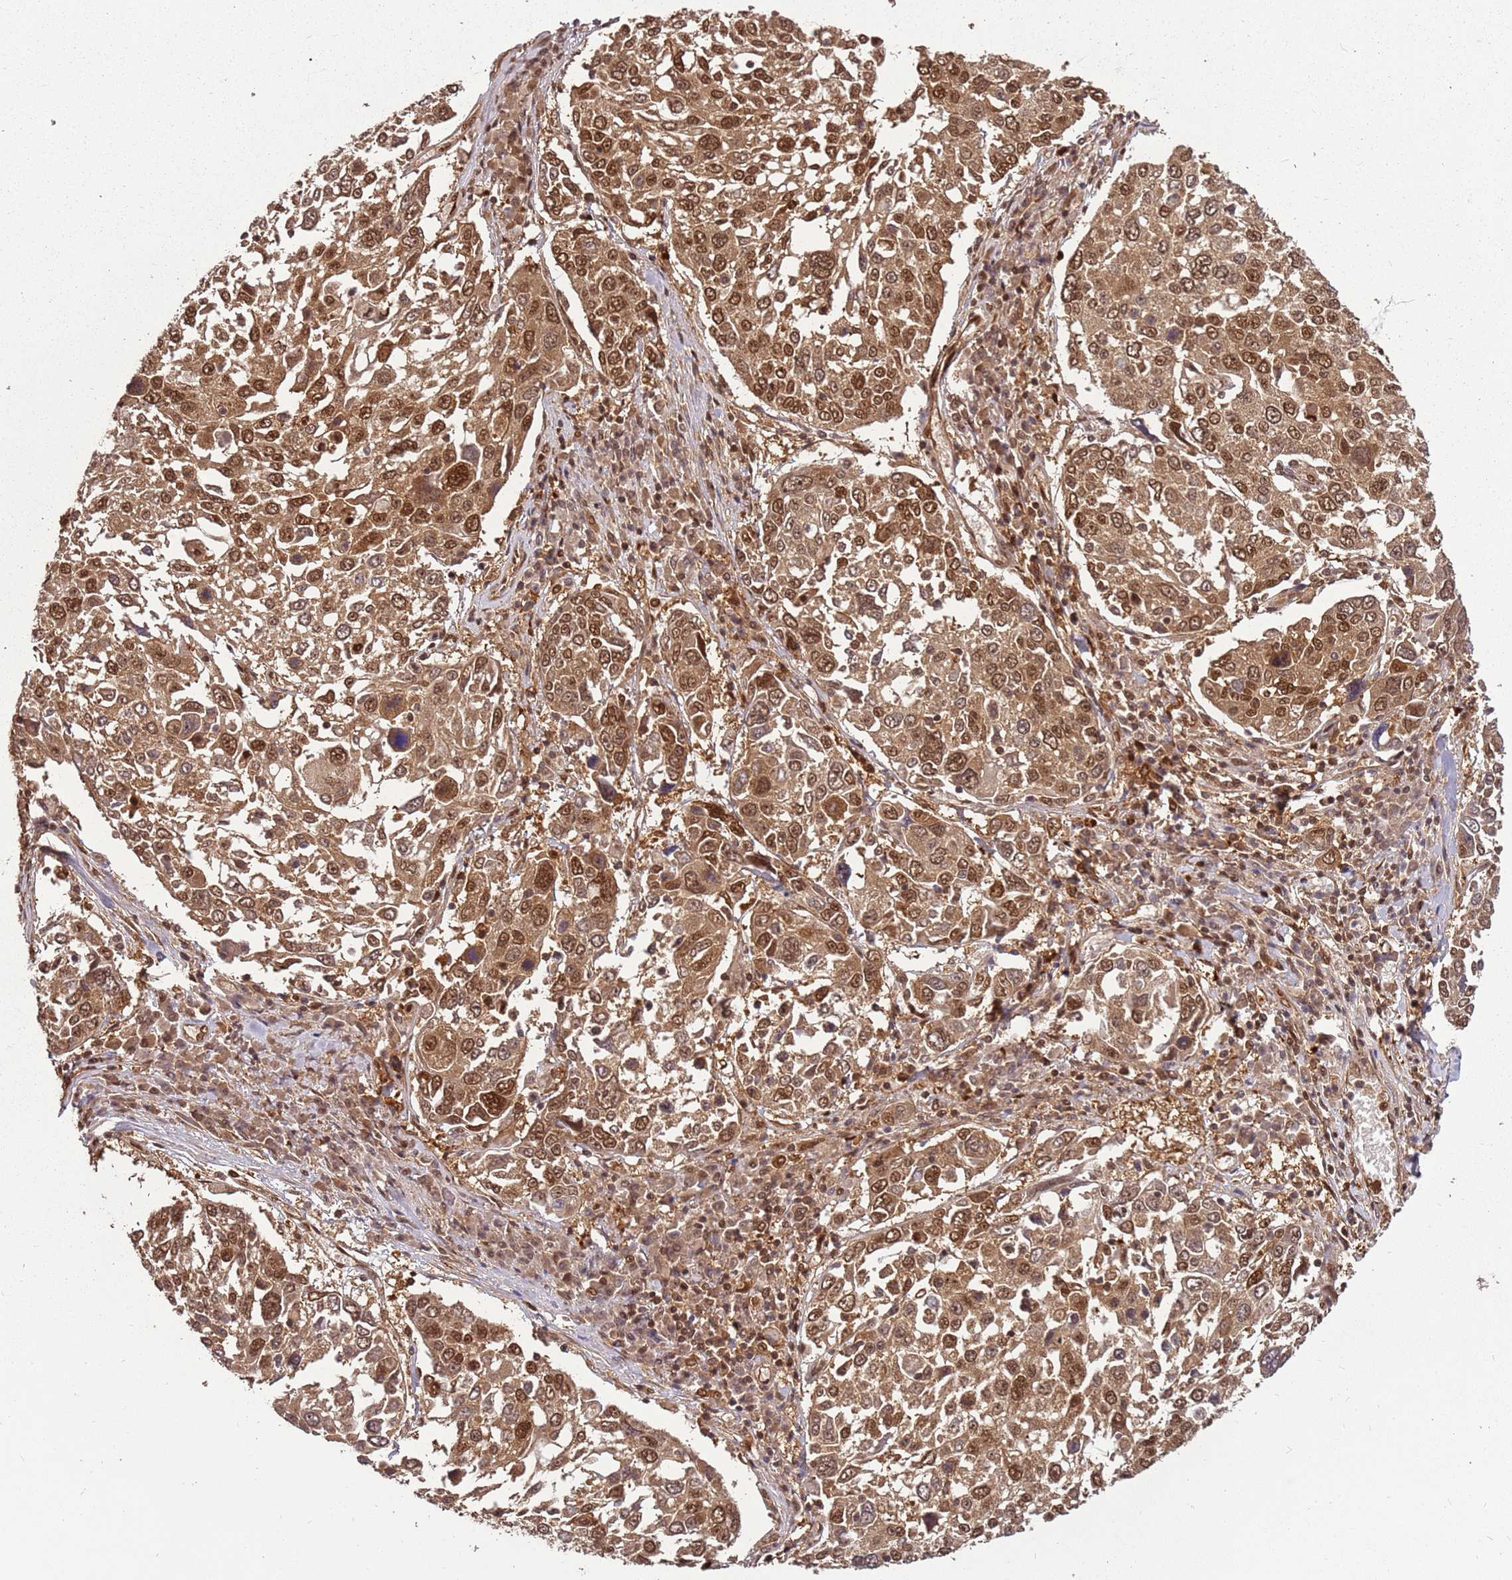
{"staining": {"intensity": "moderate", "quantity": ">75%", "location": "cytoplasmic/membranous,nuclear"}, "tissue": "lung cancer", "cell_type": "Tumor cells", "image_type": "cancer", "snomed": [{"axis": "morphology", "description": "Squamous cell carcinoma, NOS"}, {"axis": "topography", "description": "Lung"}], "caption": "Human lung squamous cell carcinoma stained with a brown dye demonstrates moderate cytoplasmic/membranous and nuclear positive staining in approximately >75% of tumor cells.", "gene": "PGLS", "patient": {"sex": "male", "age": 65}}